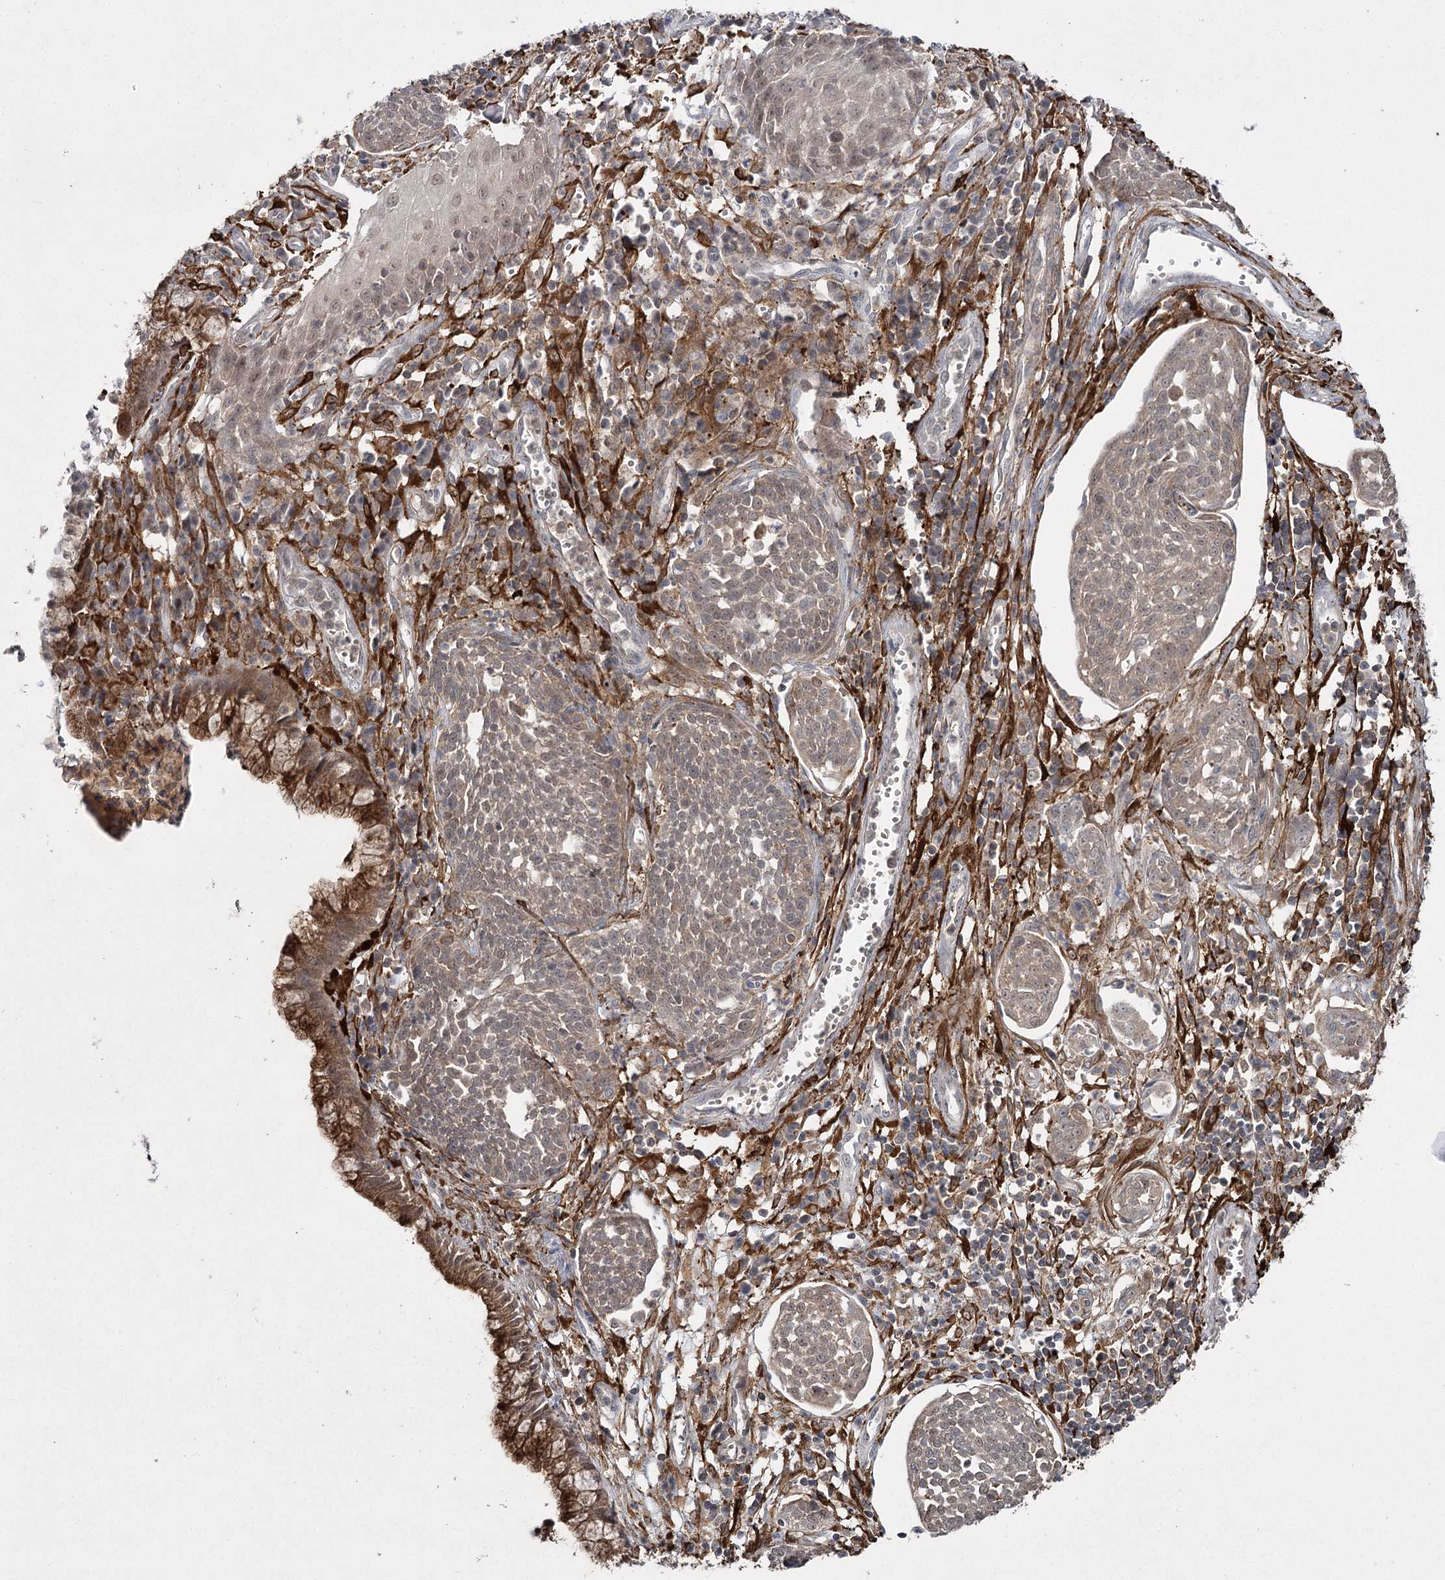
{"staining": {"intensity": "weak", "quantity": "25%-75%", "location": "cytoplasmic/membranous,nuclear"}, "tissue": "cervical cancer", "cell_type": "Tumor cells", "image_type": "cancer", "snomed": [{"axis": "morphology", "description": "Squamous cell carcinoma, NOS"}, {"axis": "topography", "description": "Cervix"}], "caption": "Cervical cancer tissue demonstrates weak cytoplasmic/membranous and nuclear expression in approximately 25%-75% of tumor cells", "gene": "WDR44", "patient": {"sex": "female", "age": 34}}